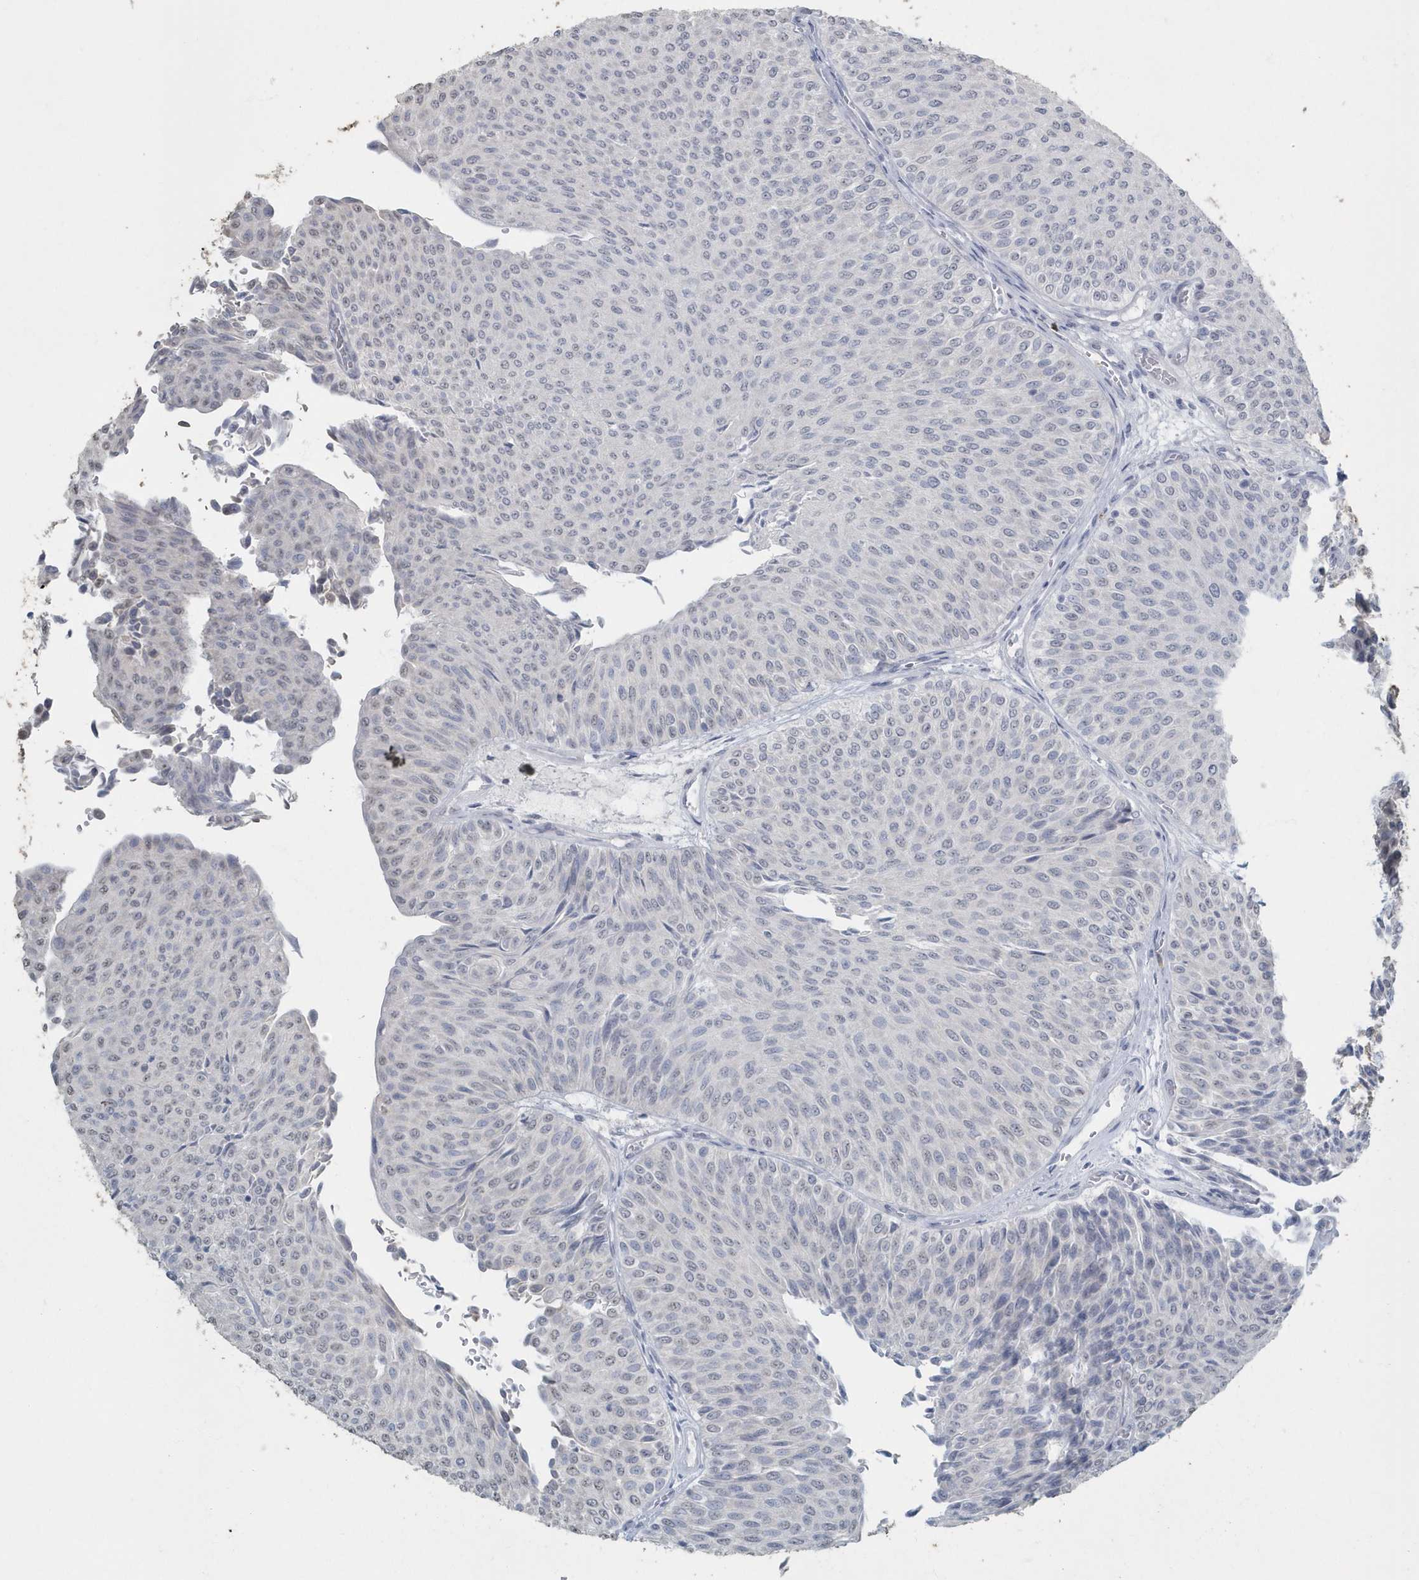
{"staining": {"intensity": "weak", "quantity": "<25%", "location": "nuclear"}, "tissue": "urothelial cancer", "cell_type": "Tumor cells", "image_type": "cancer", "snomed": [{"axis": "morphology", "description": "Urothelial carcinoma, Low grade"}, {"axis": "topography", "description": "Urinary bladder"}], "caption": "Tumor cells are negative for brown protein staining in urothelial cancer.", "gene": "MYOT", "patient": {"sex": "male", "age": 78}}